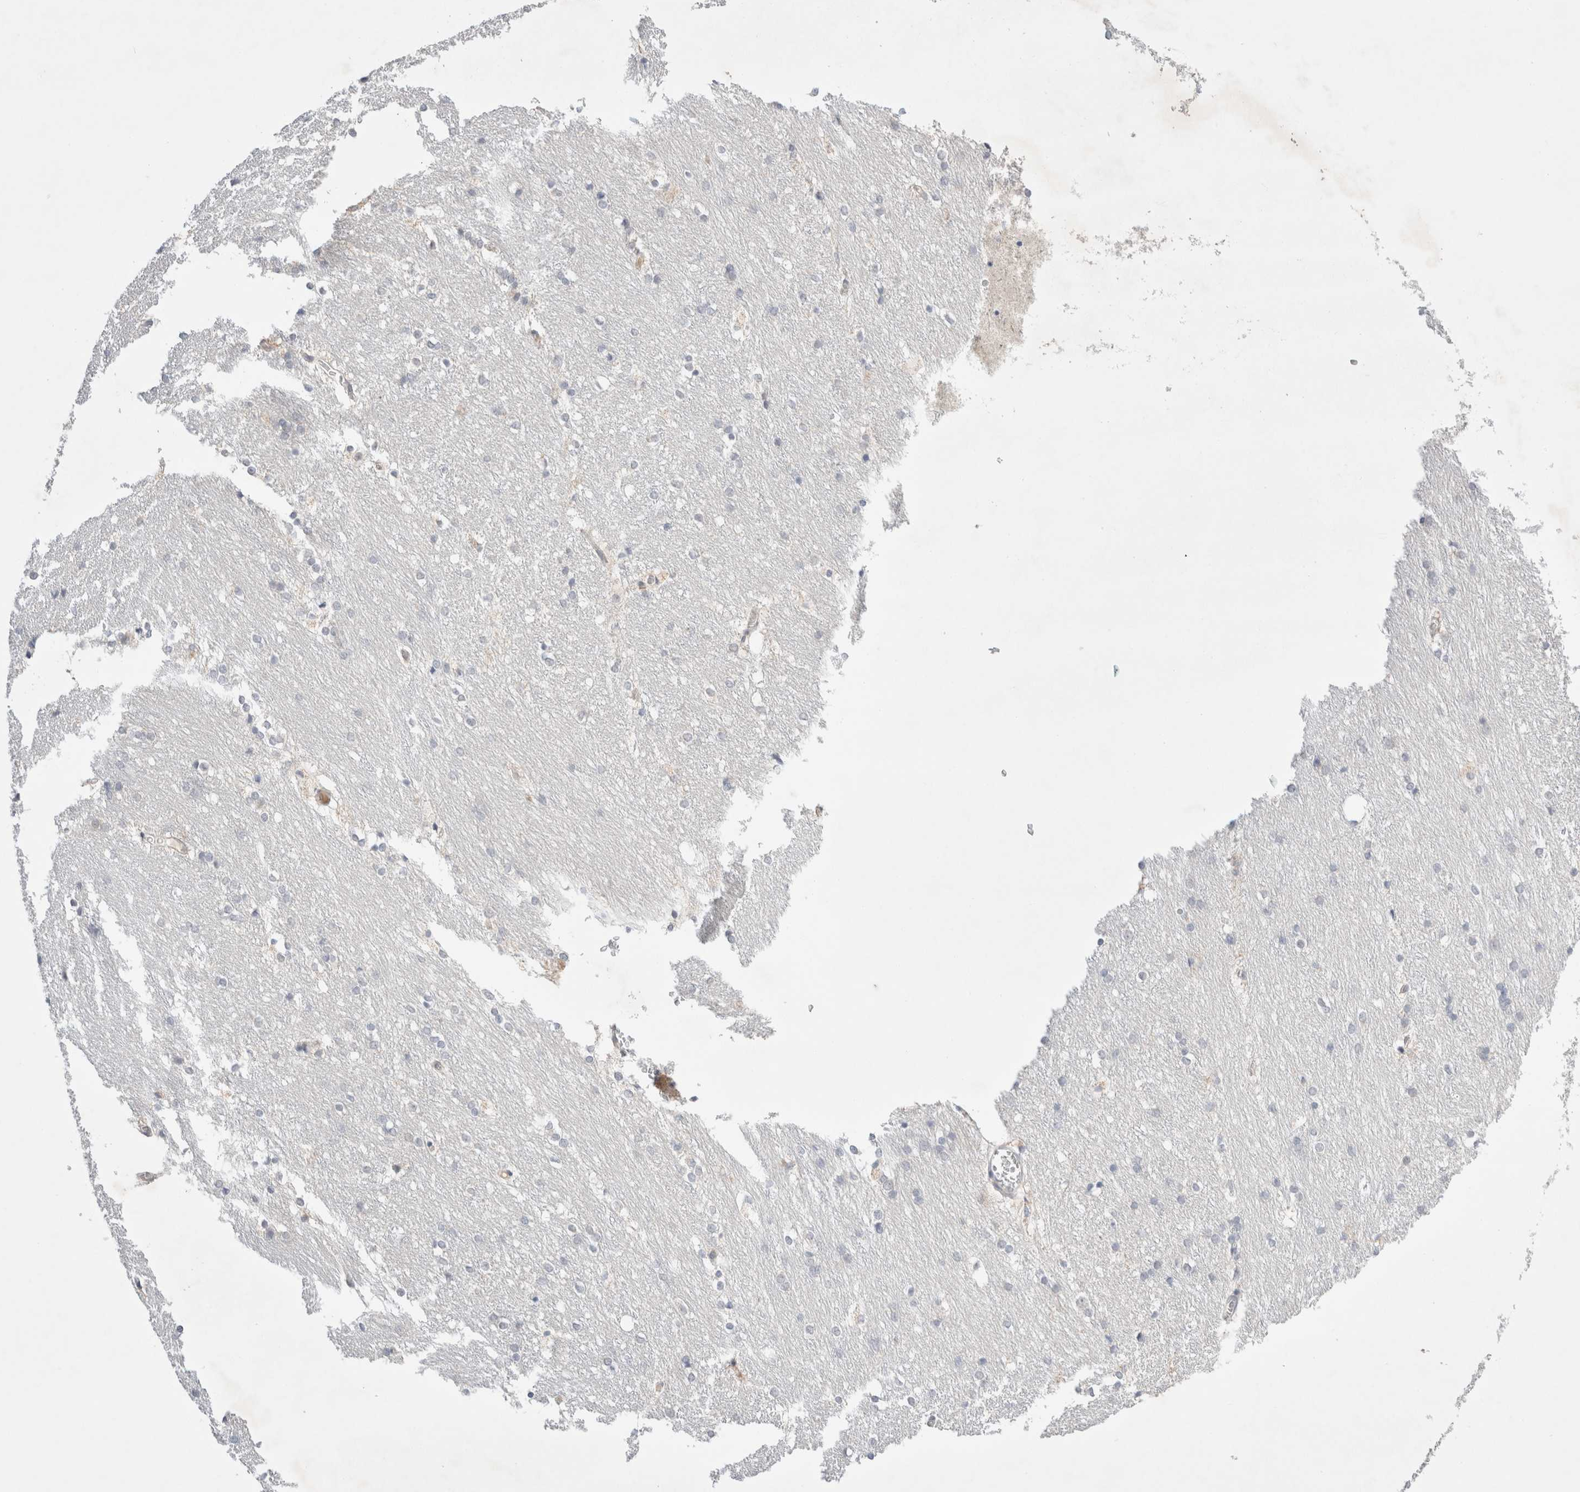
{"staining": {"intensity": "moderate", "quantity": "<25%", "location": "cytoplasmic/membranous"}, "tissue": "caudate", "cell_type": "Glial cells", "image_type": "normal", "snomed": [{"axis": "morphology", "description": "Normal tissue, NOS"}, {"axis": "topography", "description": "Lateral ventricle wall"}], "caption": "Protein expression analysis of benign caudate shows moderate cytoplasmic/membranous positivity in approximately <25% of glial cells.", "gene": "SPATA20", "patient": {"sex": "female", "age": 19}}